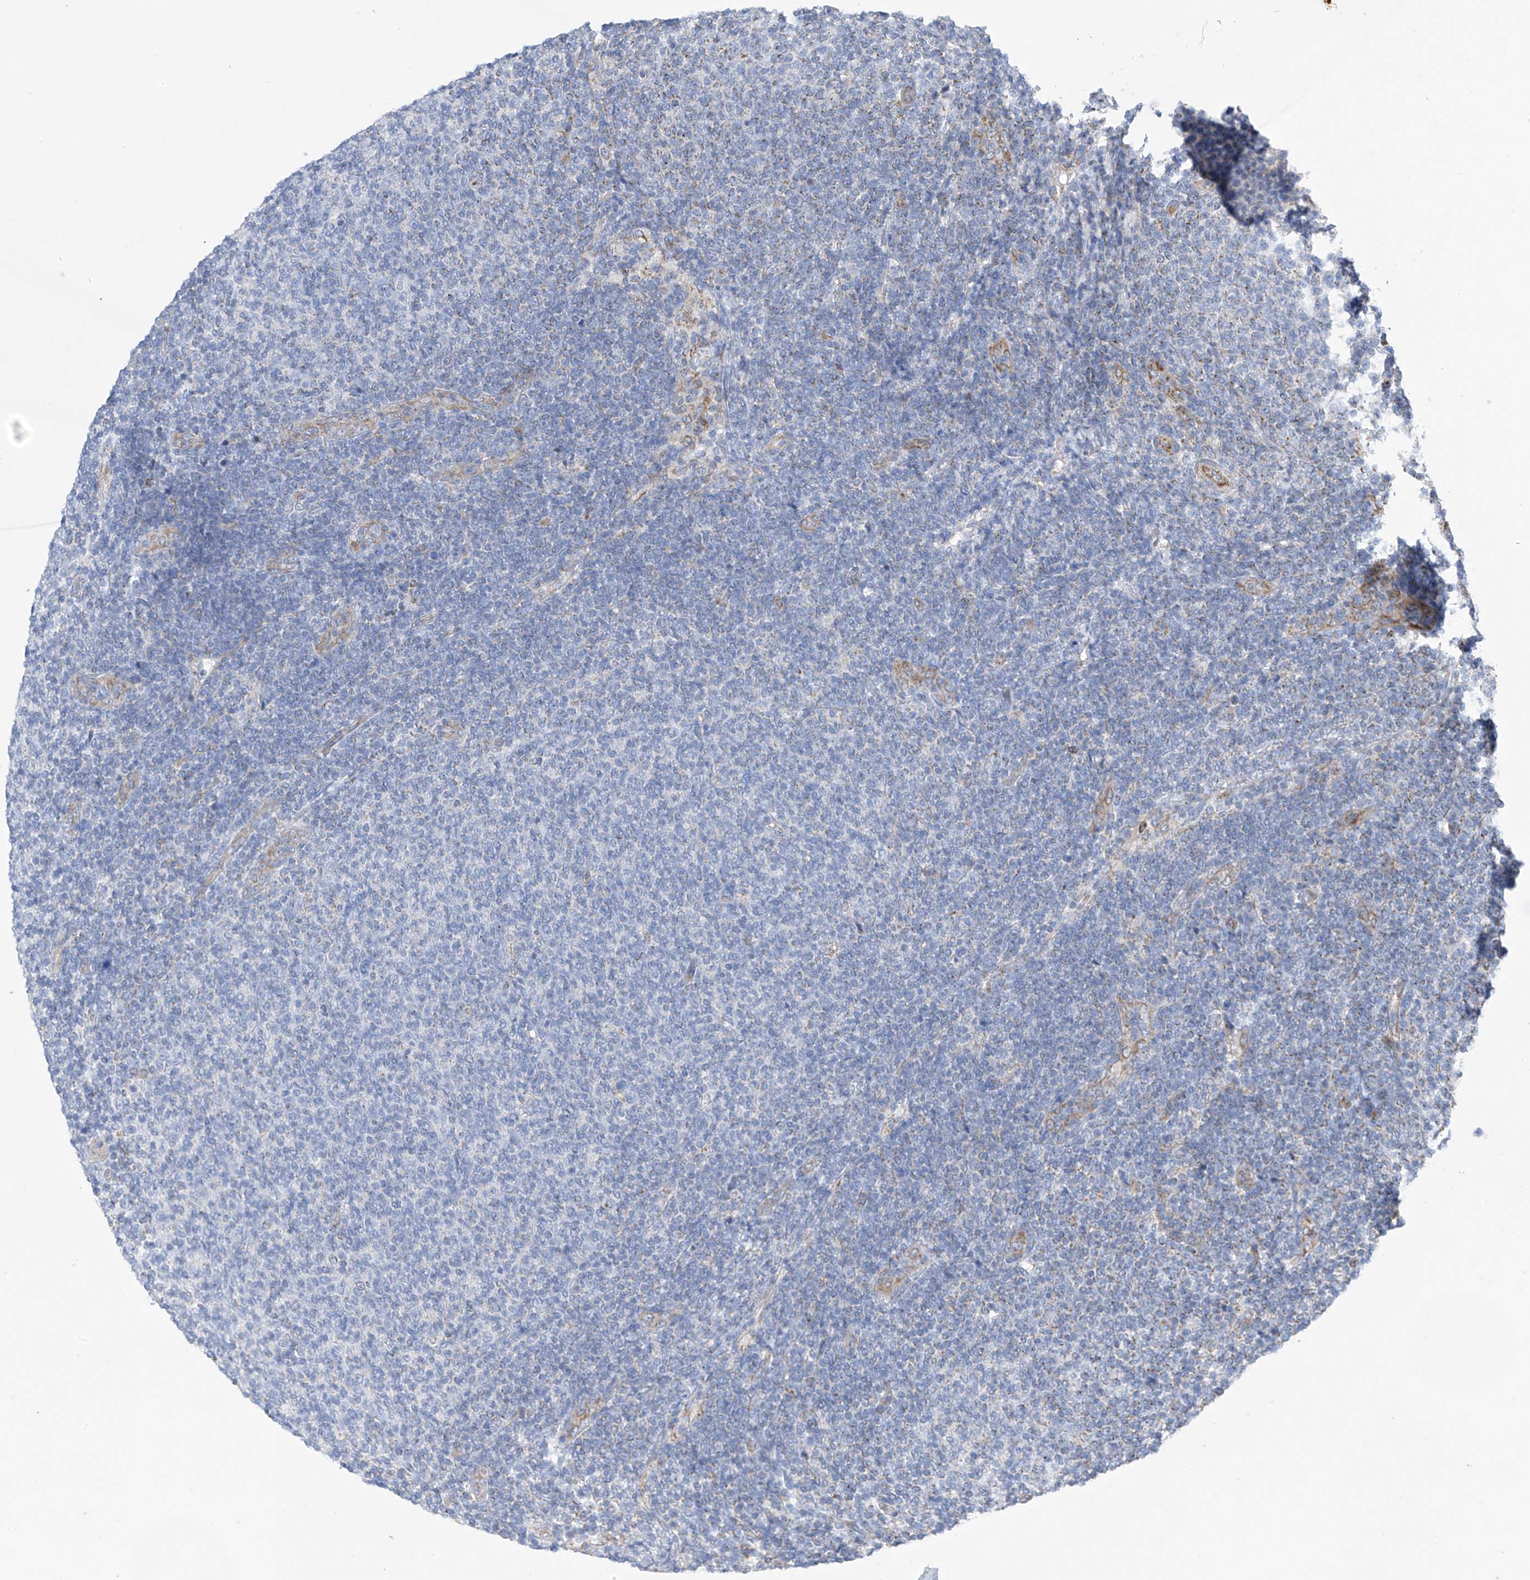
{"staining": {"intensity": "negative", "quantity": "none", "location": "none"}, "tissue": "lymphoma", "cell_type": "Tumor cells", "image_type": "cancer", "snomed": [{"axis": "morphology", "description": "Malignant lymphoma, non-Hodgkin's type, Low grade"}, {"axis": "topography", "description": "Lymph node"}], "caption": "The micrograph shows no staining of tumor cells in lymphoma. (Brightfield microscopy of DAB (3,3'-diaminobenzidine) immunohistochemistry at high magnification).", "gene": "EIF5B", "patient": {"sex": "male", "age": 66}}